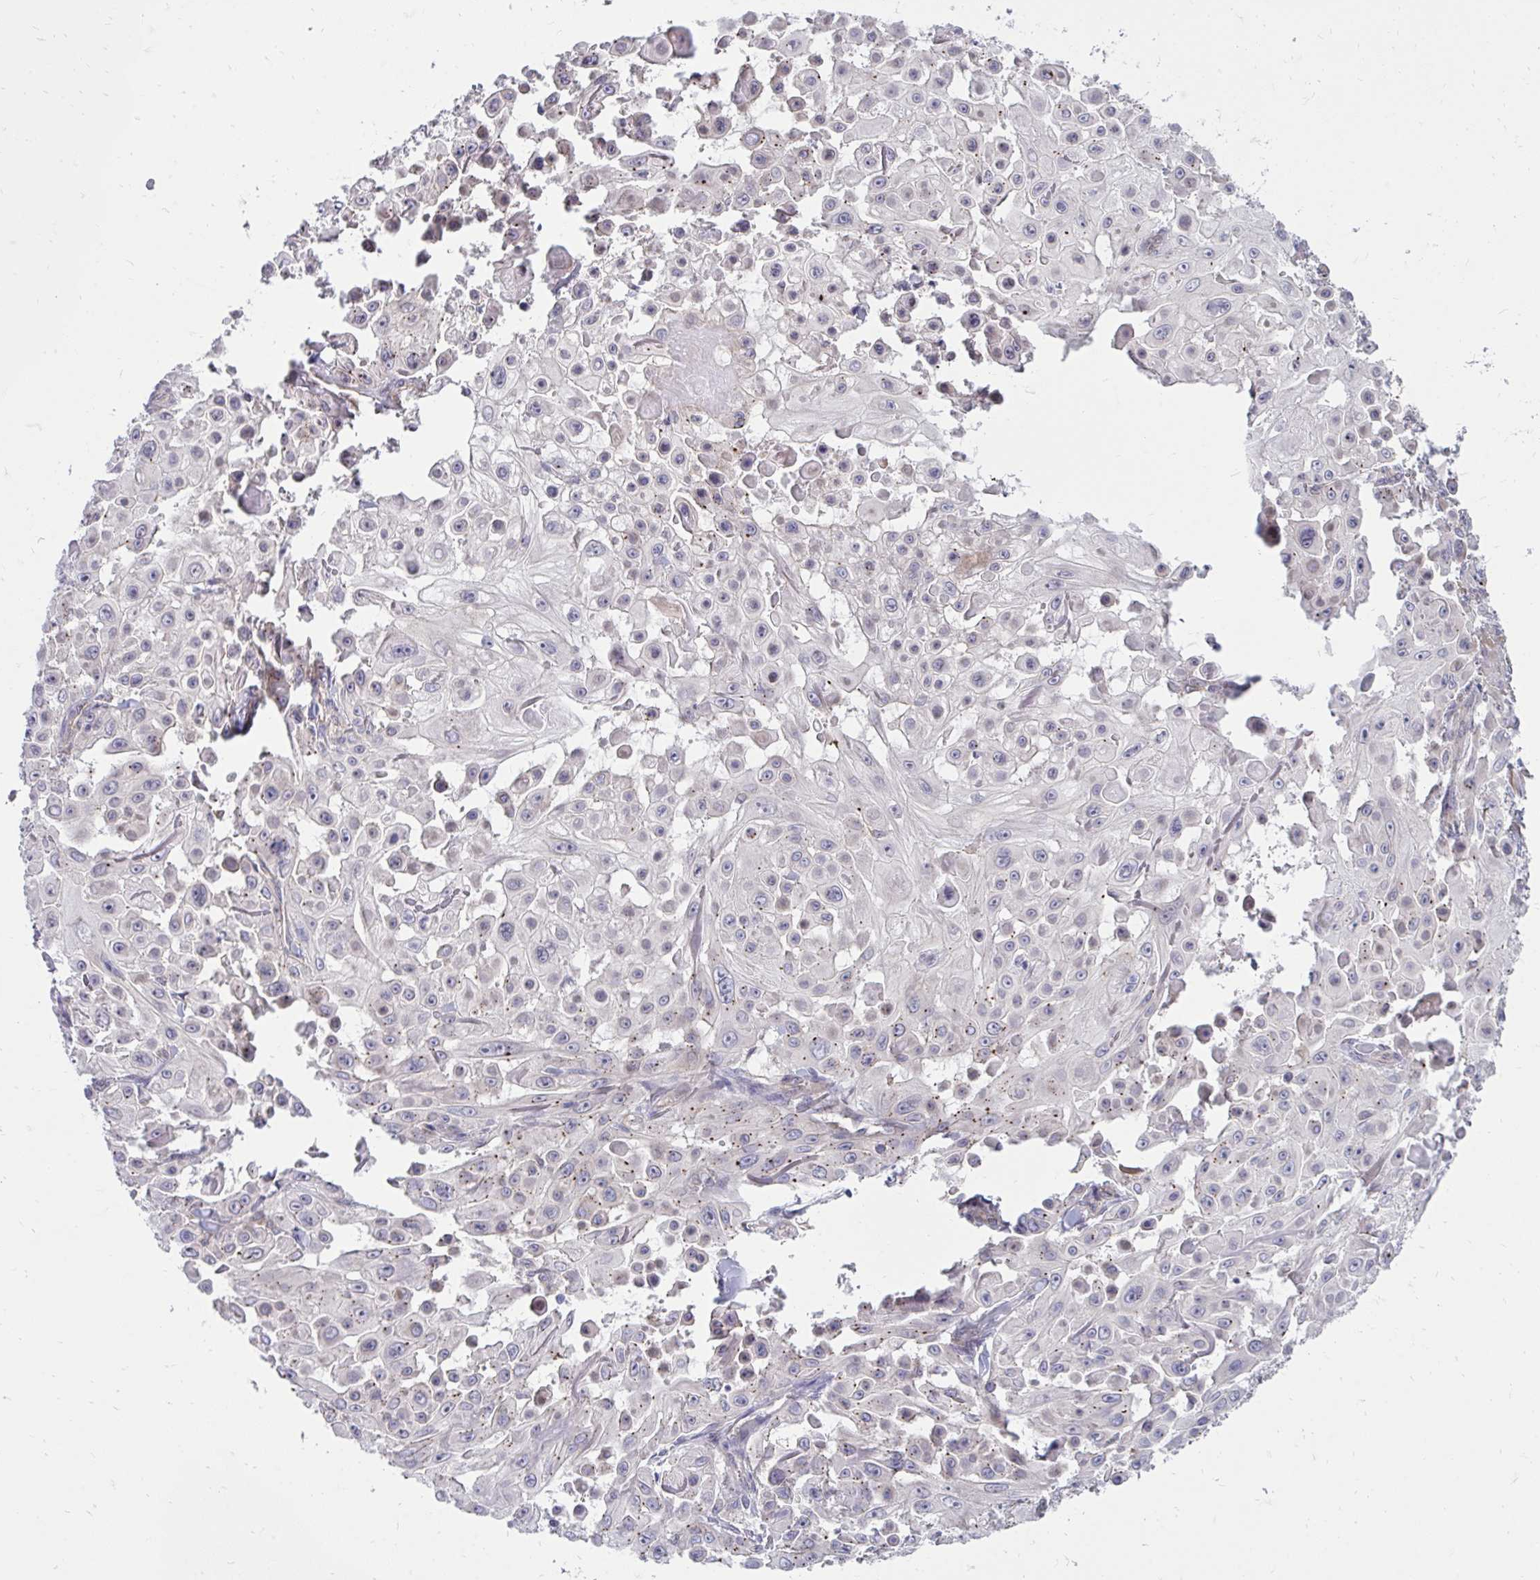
{"staining": {"intensity": "negative", "quantity": "none", "location": "none"}, "tissue": "skin cancer", "cell_type": "Tumor cells", "image_type": "cancer", "snomed": [{"axis": "morphology", "description": "Squamous cell carcinoma, NOS"}, {"axis": "topography", "description": "Skin"}], "caption": "Skin squamous cell carcinoma was stained to show a protein in brown. There is no significant staining in tumor cells.", "gene": "ITPR2", "patient": {"sex": "male", "age": 91}}